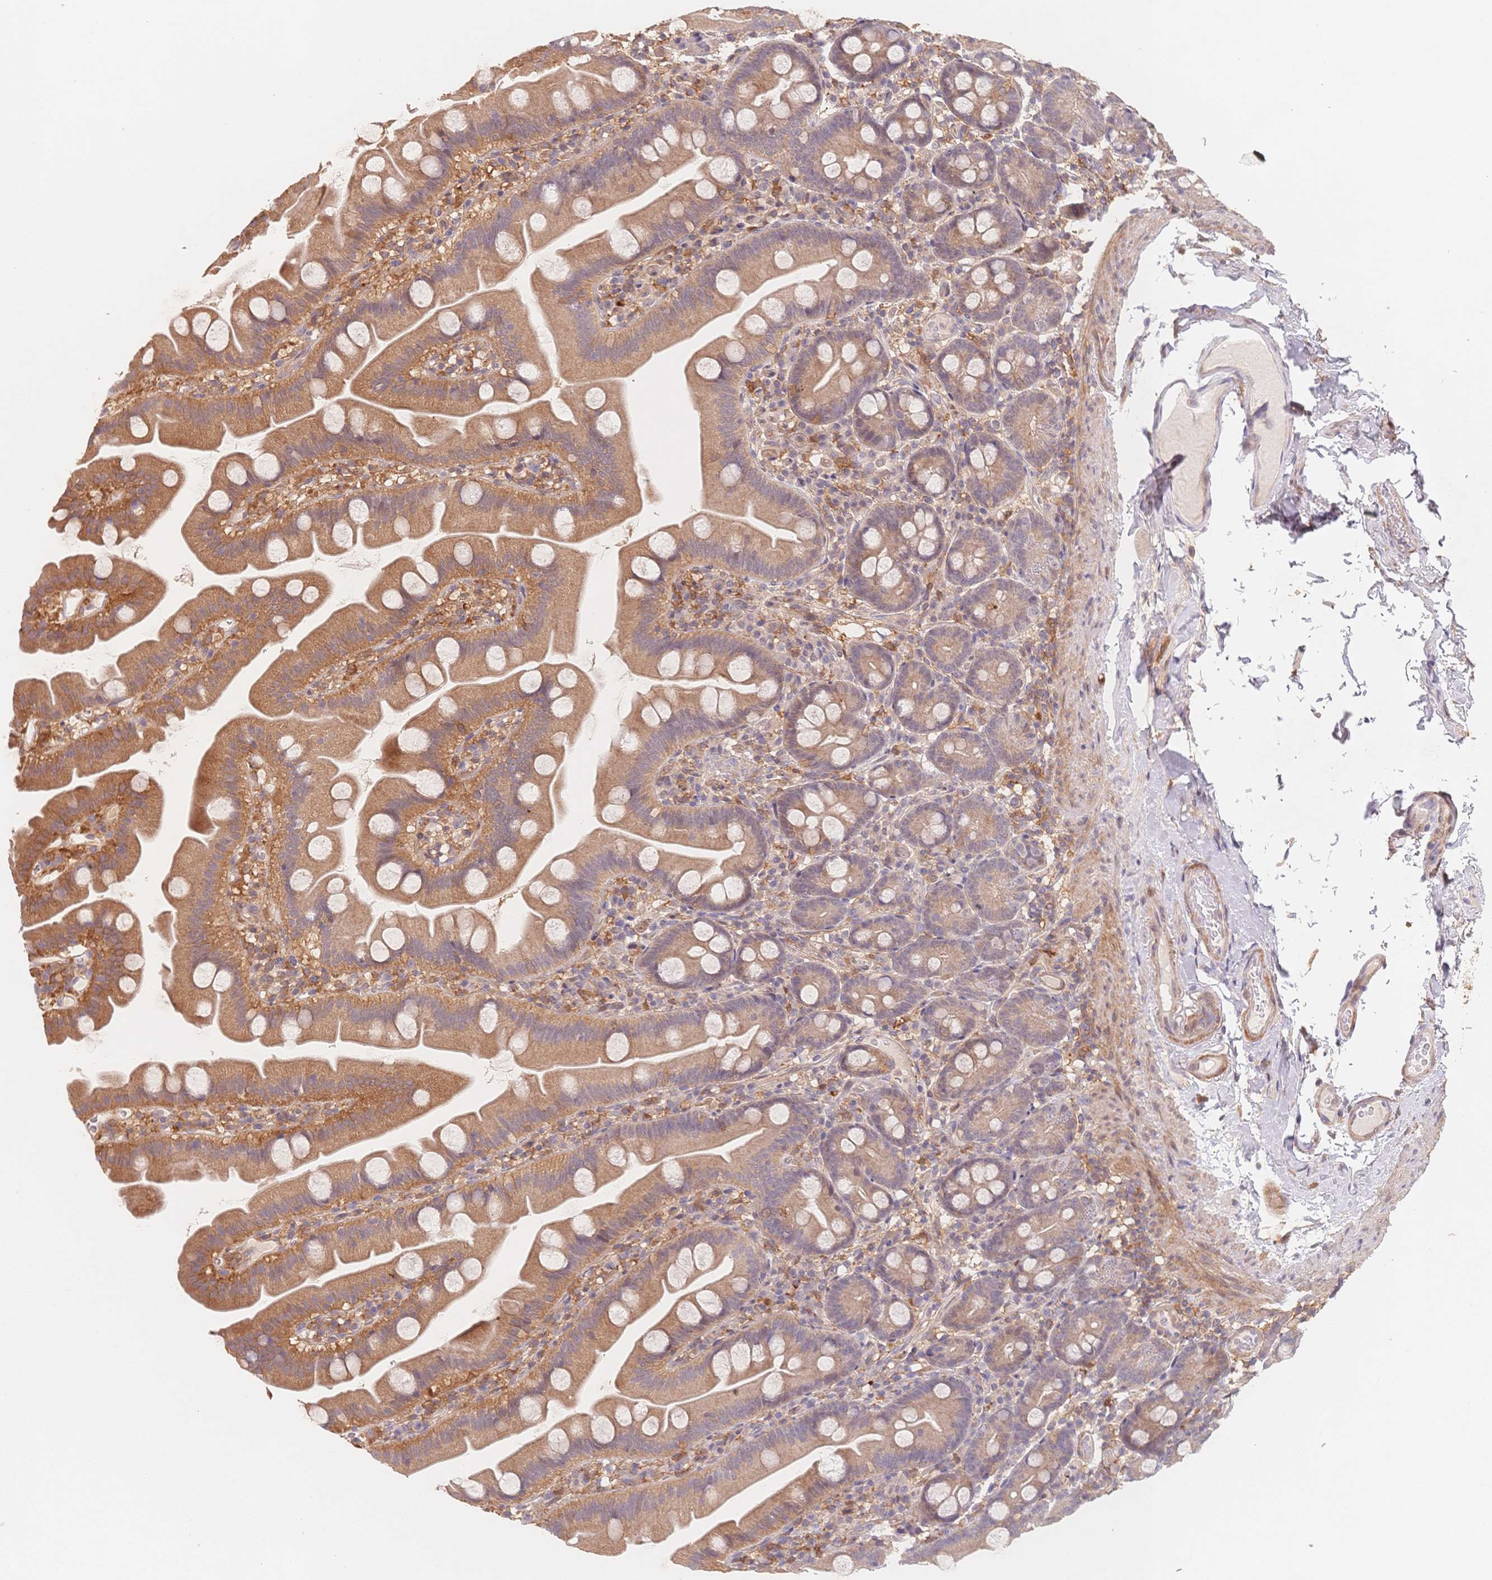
{"staining": {"intensity": "moderate", "quantity": ">75%", "location": "cytoplasmic/membranous"}, "tissue": "small intestine", "cell_type": "Glandular cells", "image_type": "normal", "snomed": [{"axis": "morphology", "description": "Normal tissue, NOS"}, {"axis": "topography", "description": "Small intestine"}], "caption": "Protein staining reveals moderate cytoplasmic/membranous expression in about >75% of glandular cells in normal small intestine.", "gene": "C12orf75", "patient": {"sex": "female", "age": 68}}